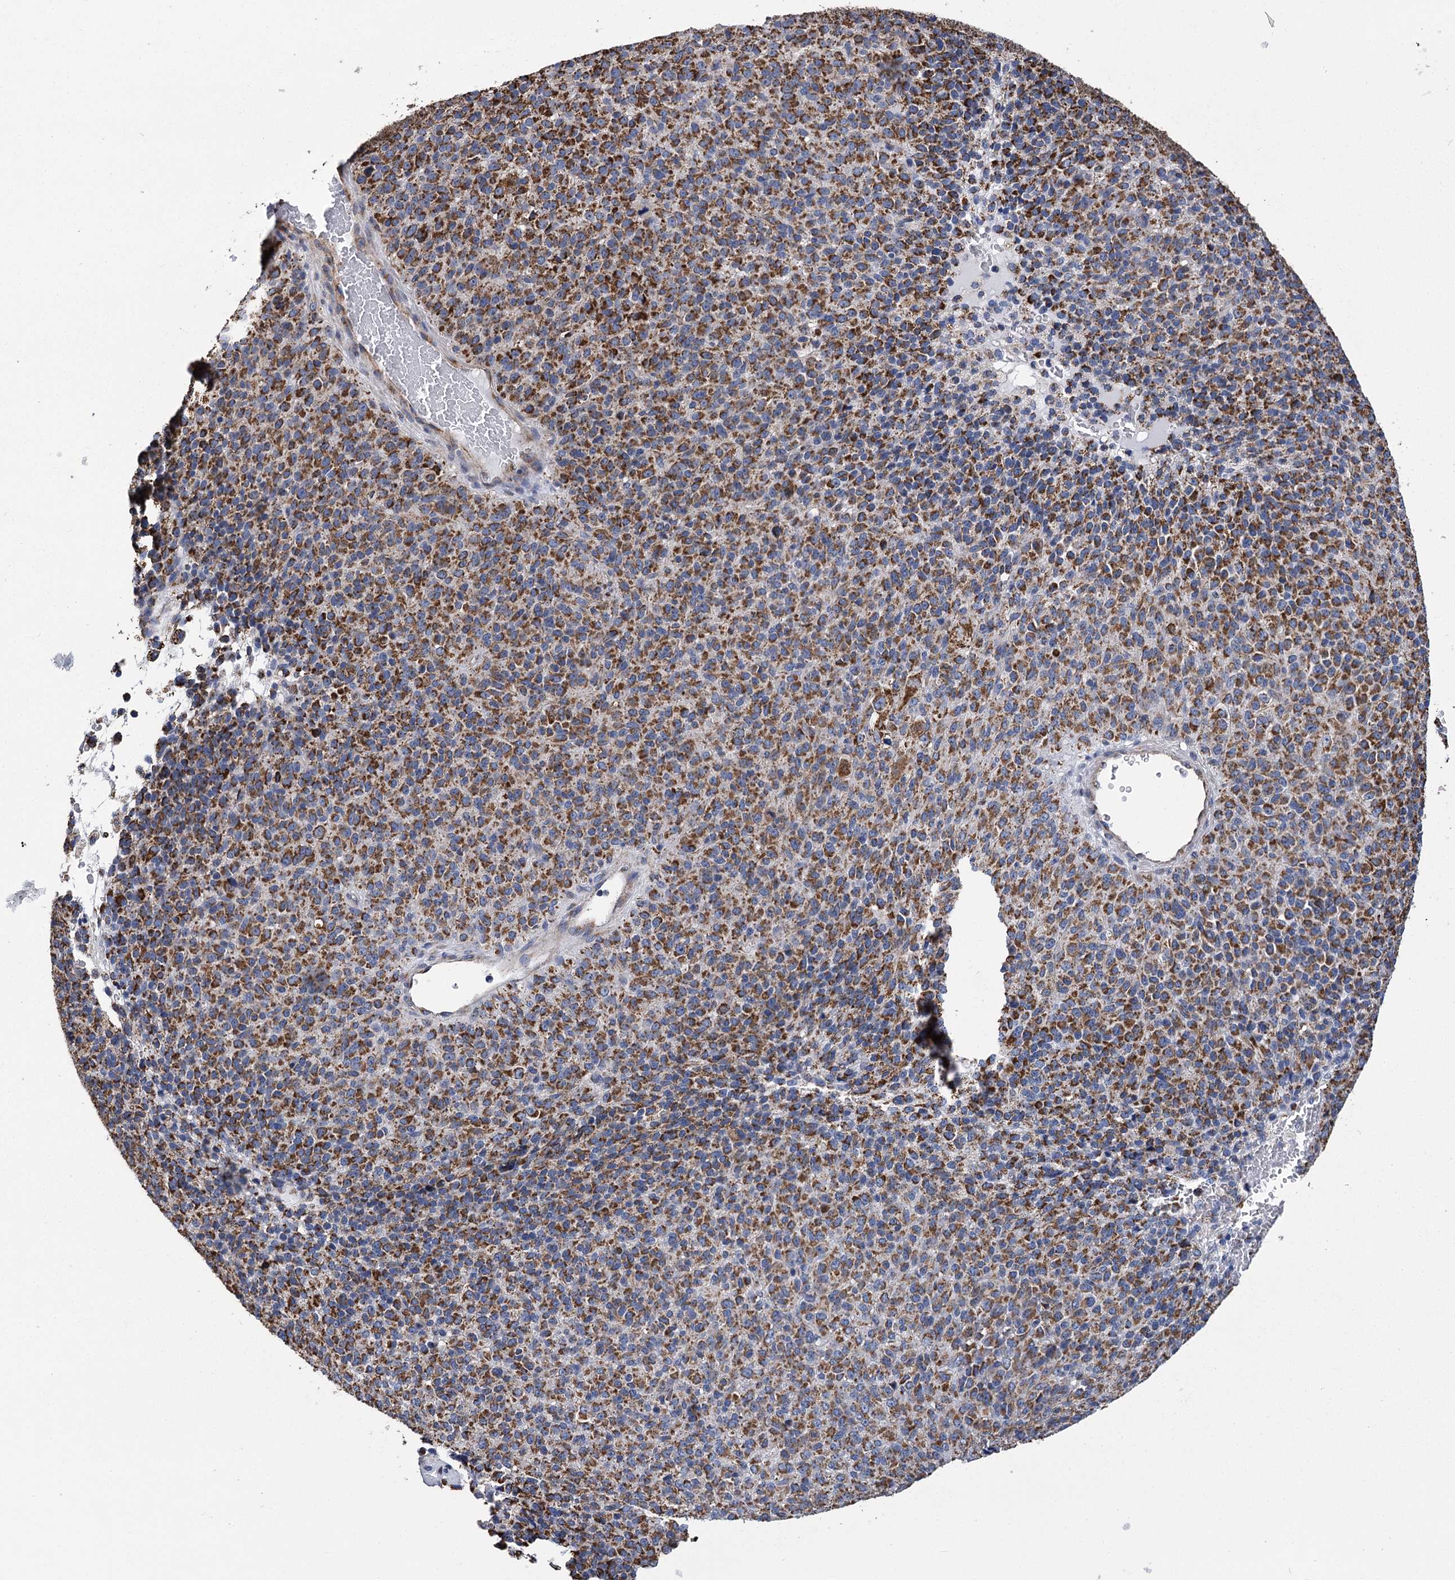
{"staining": {"intensity": "strong", "quantity": ">75%", "location": "cytoplasmic/membranous"}, "tissue": "melanoma", "cell_type": "Tumor cells", "image_type": "cancer", "snomed": [{"axis": "morphology", "description": "Malignant melanoma, Metastatic site"}, {"axis": "topography", "description": "Brain"}], "caption": "IHC histopathology image of neoplastic tissue: human melanoma stained using immunohistochemistry shows high levels of strong protein expression localized specifically in the cytoplasmic/membranous of tumor cells, appearing as a cytoplasmic/membranous brown color.", "gene": "CCDC73", "patient": {"sex": "female", "age": 56}}